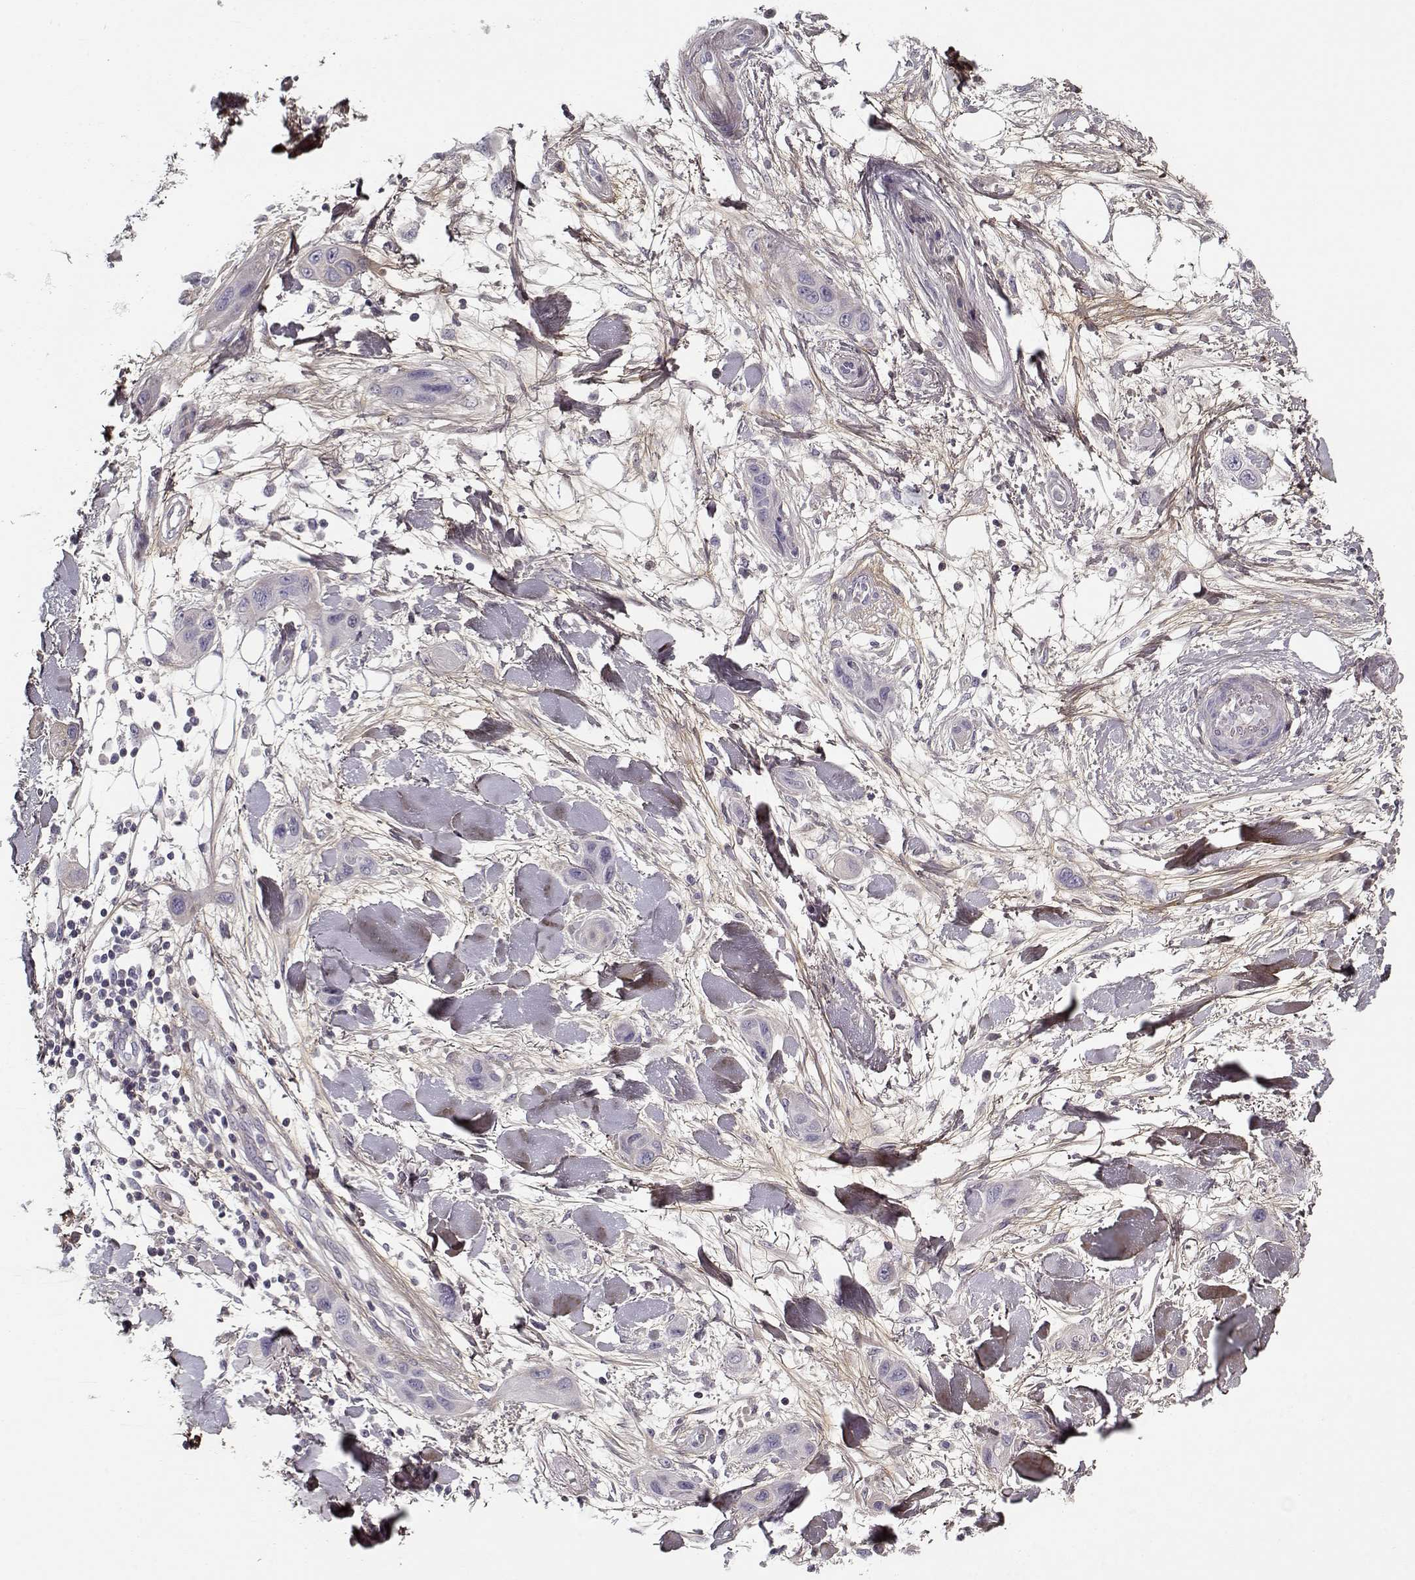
{"staining": {"intensity": "negative", "quantity": "none", "location": "none"}, "tissue": "skin cancer", "cell_type": "Tumor cells", "image_type": "cancer", "snomed": [{"axis": "morphology", "description": "Squamous cell carcinoma, NOS"}, {"axis": "topography", "description": "Skin"}], "caption": "Immunohistochemistry (IHC) histopathology image of neoplastic tissue: skin cancer stained with DAB reveals no significant protein expression in tumor cells.", "gene": "LUM", "patient": {"sex": "male", "age": 79}}